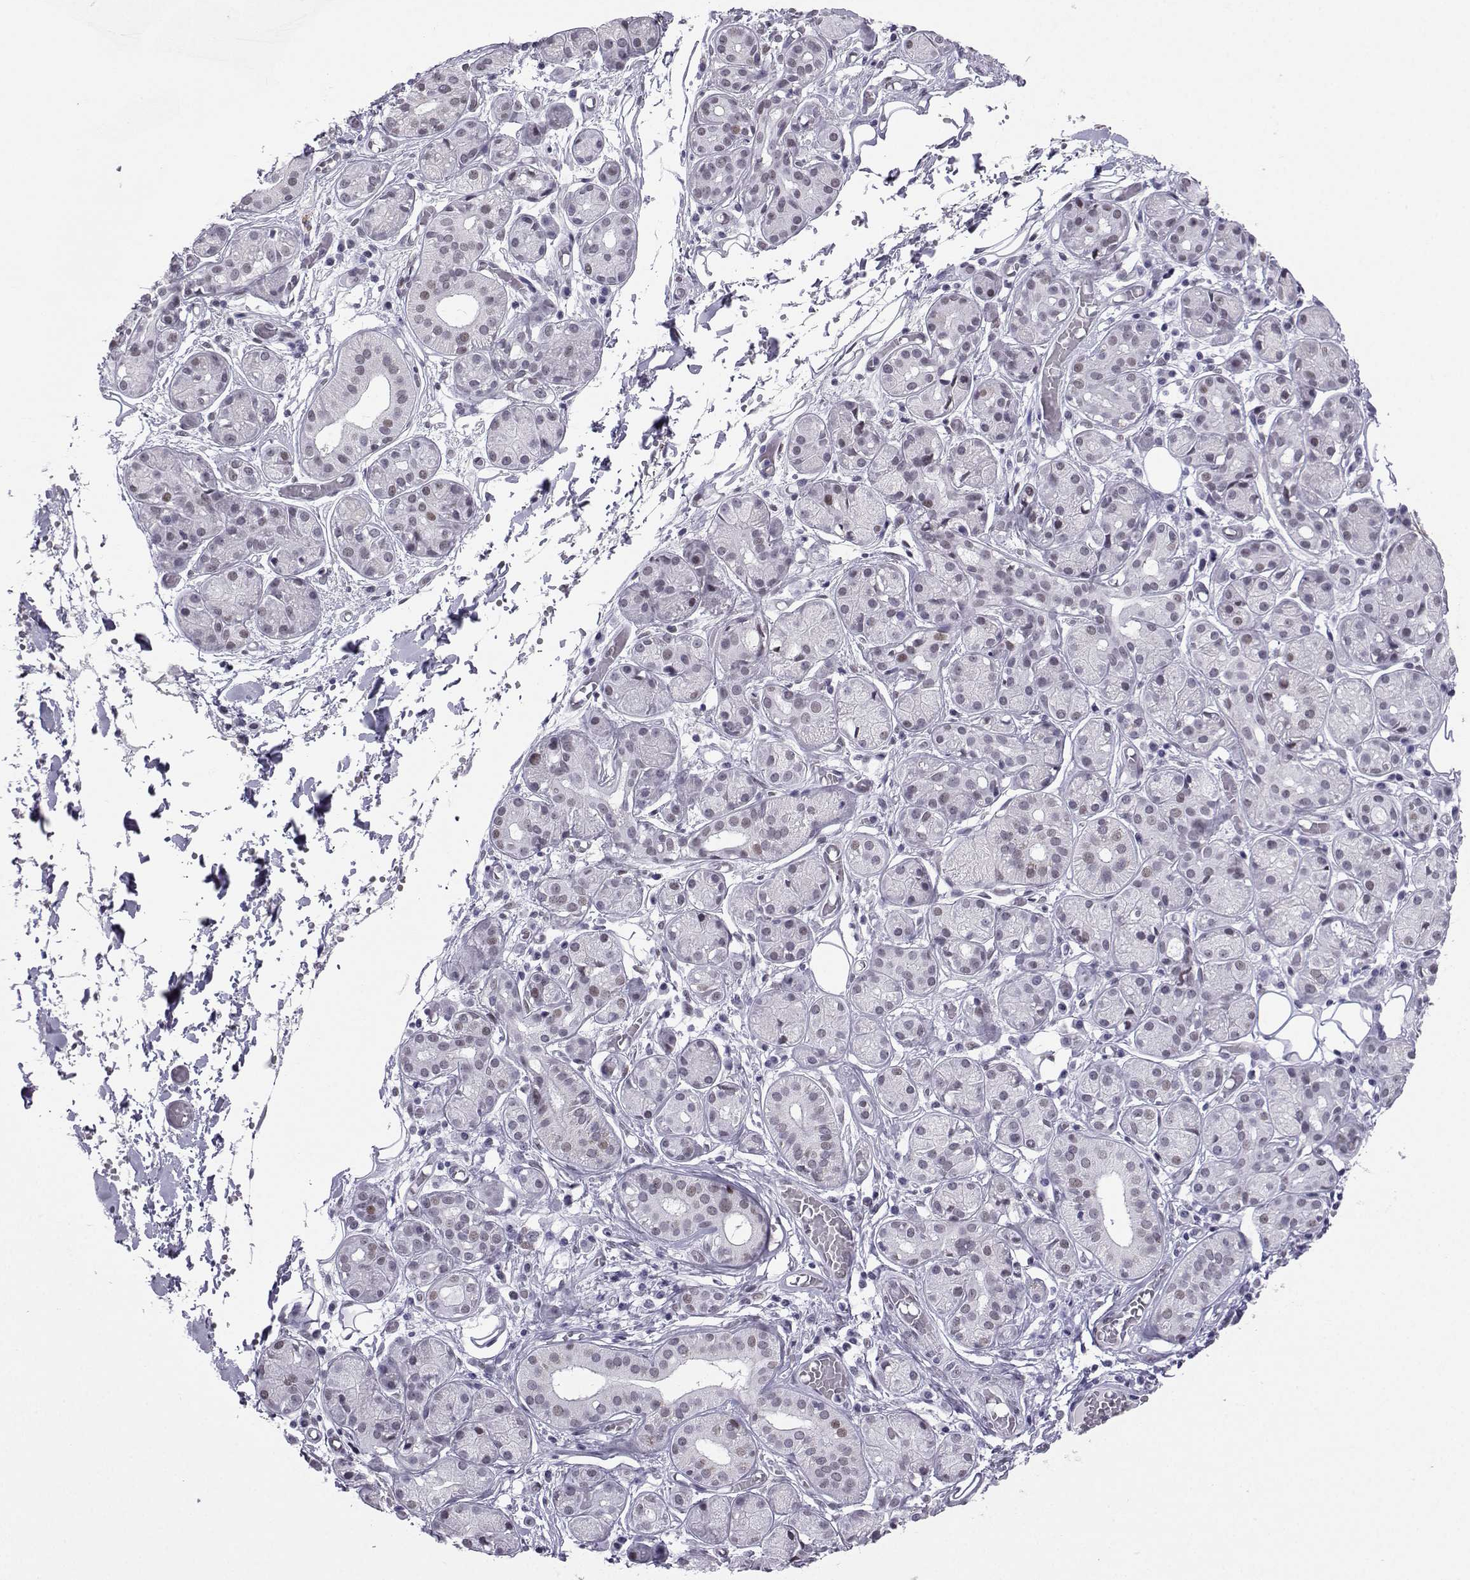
{"staining": {"intensity": "weak", "quantity": "<25%", "location": "nuclear"}, "tissue": "salivary gland", "cell_type": "Glandular cells", "image_type": "normal", "snomed": [{"axis": "morphology", "description": "Normal tissue, NOS"}, {"axis": "topography", "description": "Salivary gland"}, {"axis": "topography", "description": "Peripheral nerve tissue"}], "caption": "Immunohistochemistry histopathology image of benign salivary gland: salivary gland stained with DAB demonstrates no significant protein positivity in glandular cells. (Stains: DAB immunohistochemistry with hematoxylin counter stain, Microscopy: brightfield microscopy at high magnification).", "gene": "LORICRIN", "patient": {"sex": "male", "age": 71}}